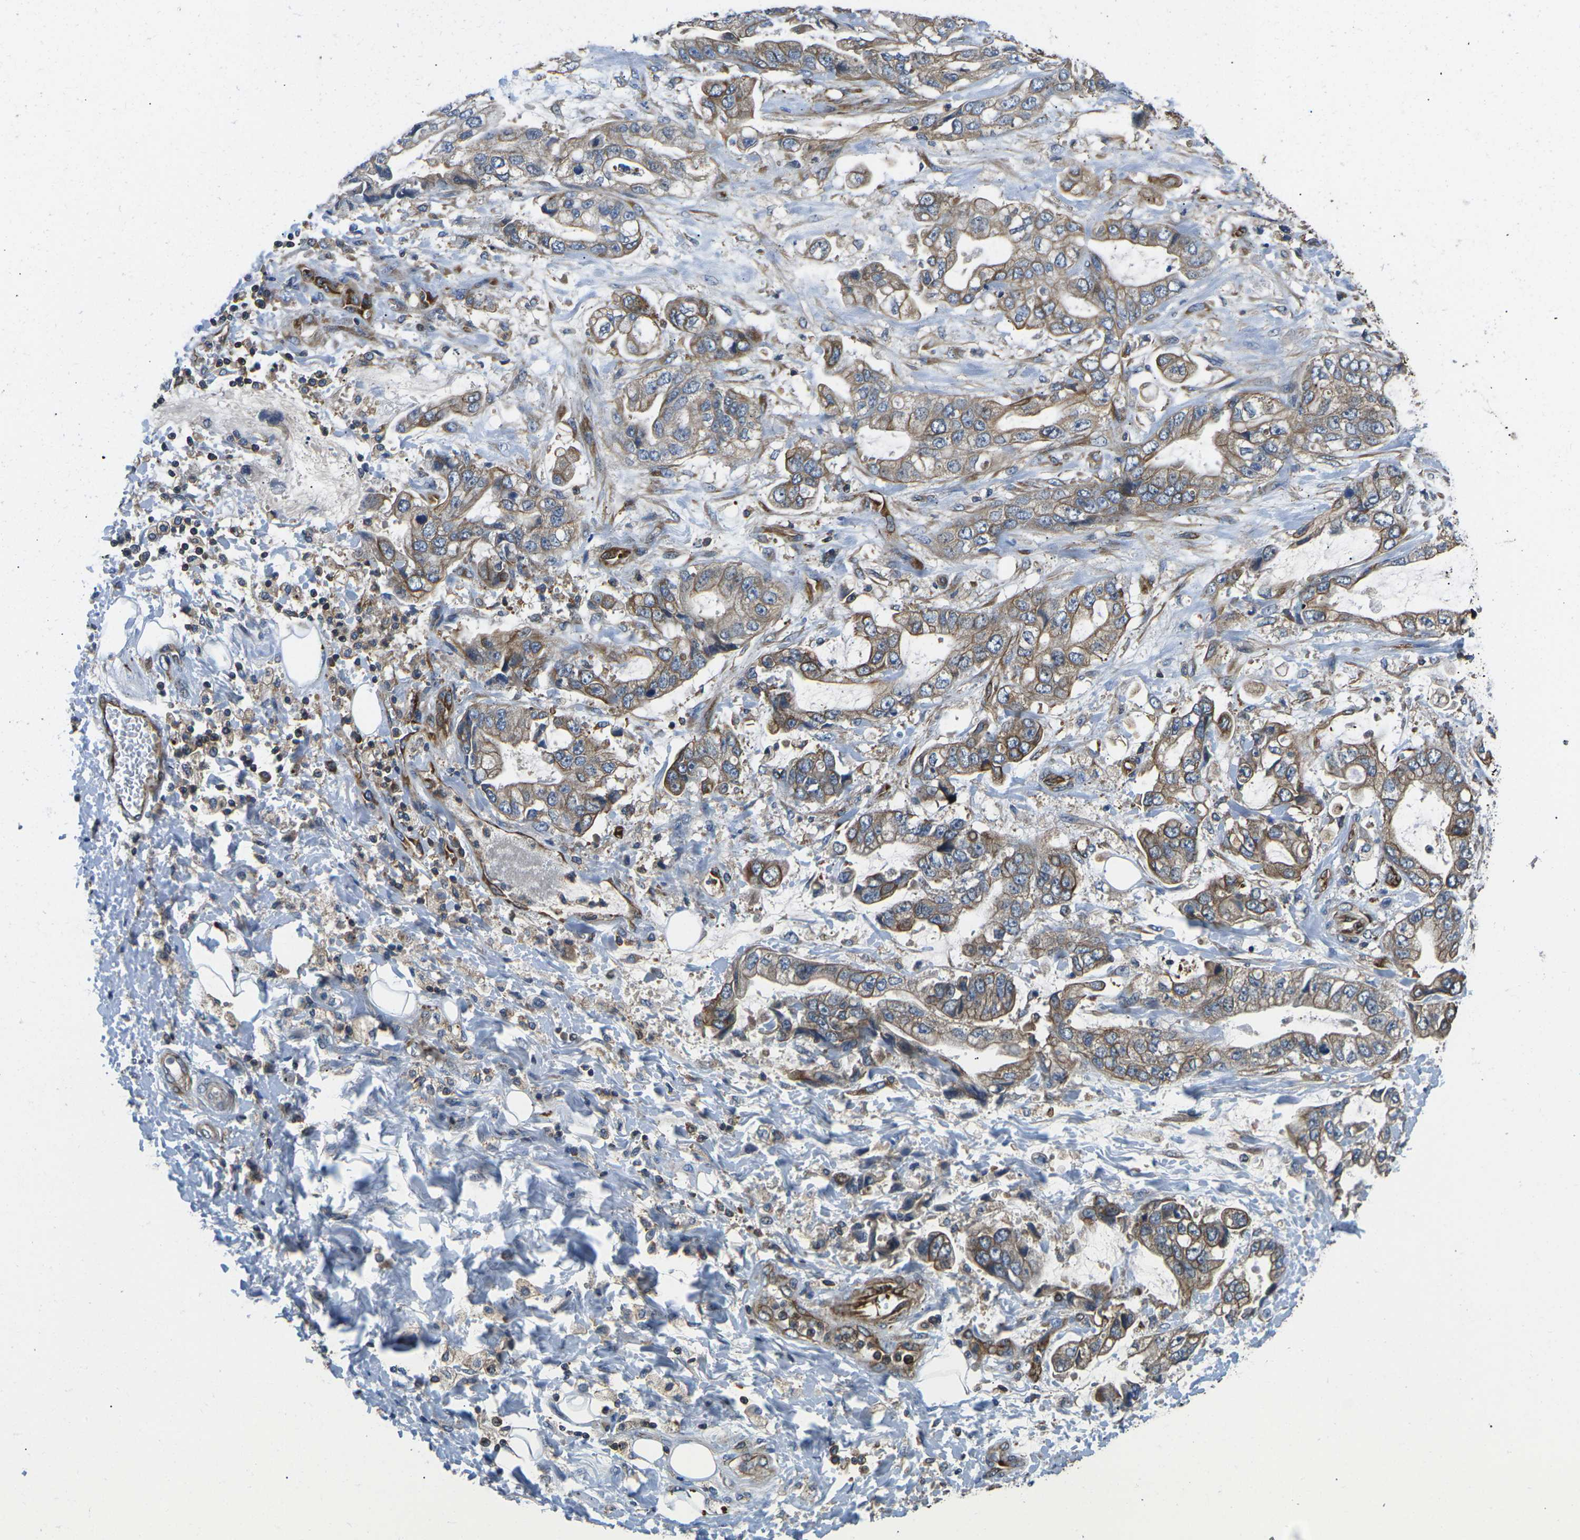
{"staining": {"intensity": "moderate", "quantity": ">75%", "location": "cytoplasmic/membranous"}, "tissue": "stomach cancer", "cell_type": "Tumor cells", "image_type": "cancer", "snomed": [{"axis": "morphology", "description": "Normal tissue, NOS"}, {"axis": "morphology", "description": "Adenocarcinoma, NOS"}, {"axis": "topography", "description": "Stomach"}], "caption": "Tumor cells show medium levels of moderate cytoplasmic/membranous expression in approximately >75% of cells in human stomach cancer (adenocarcinoma).", "gene": "KCNJ15", "patient": {"sex": "male", "age": 62}}